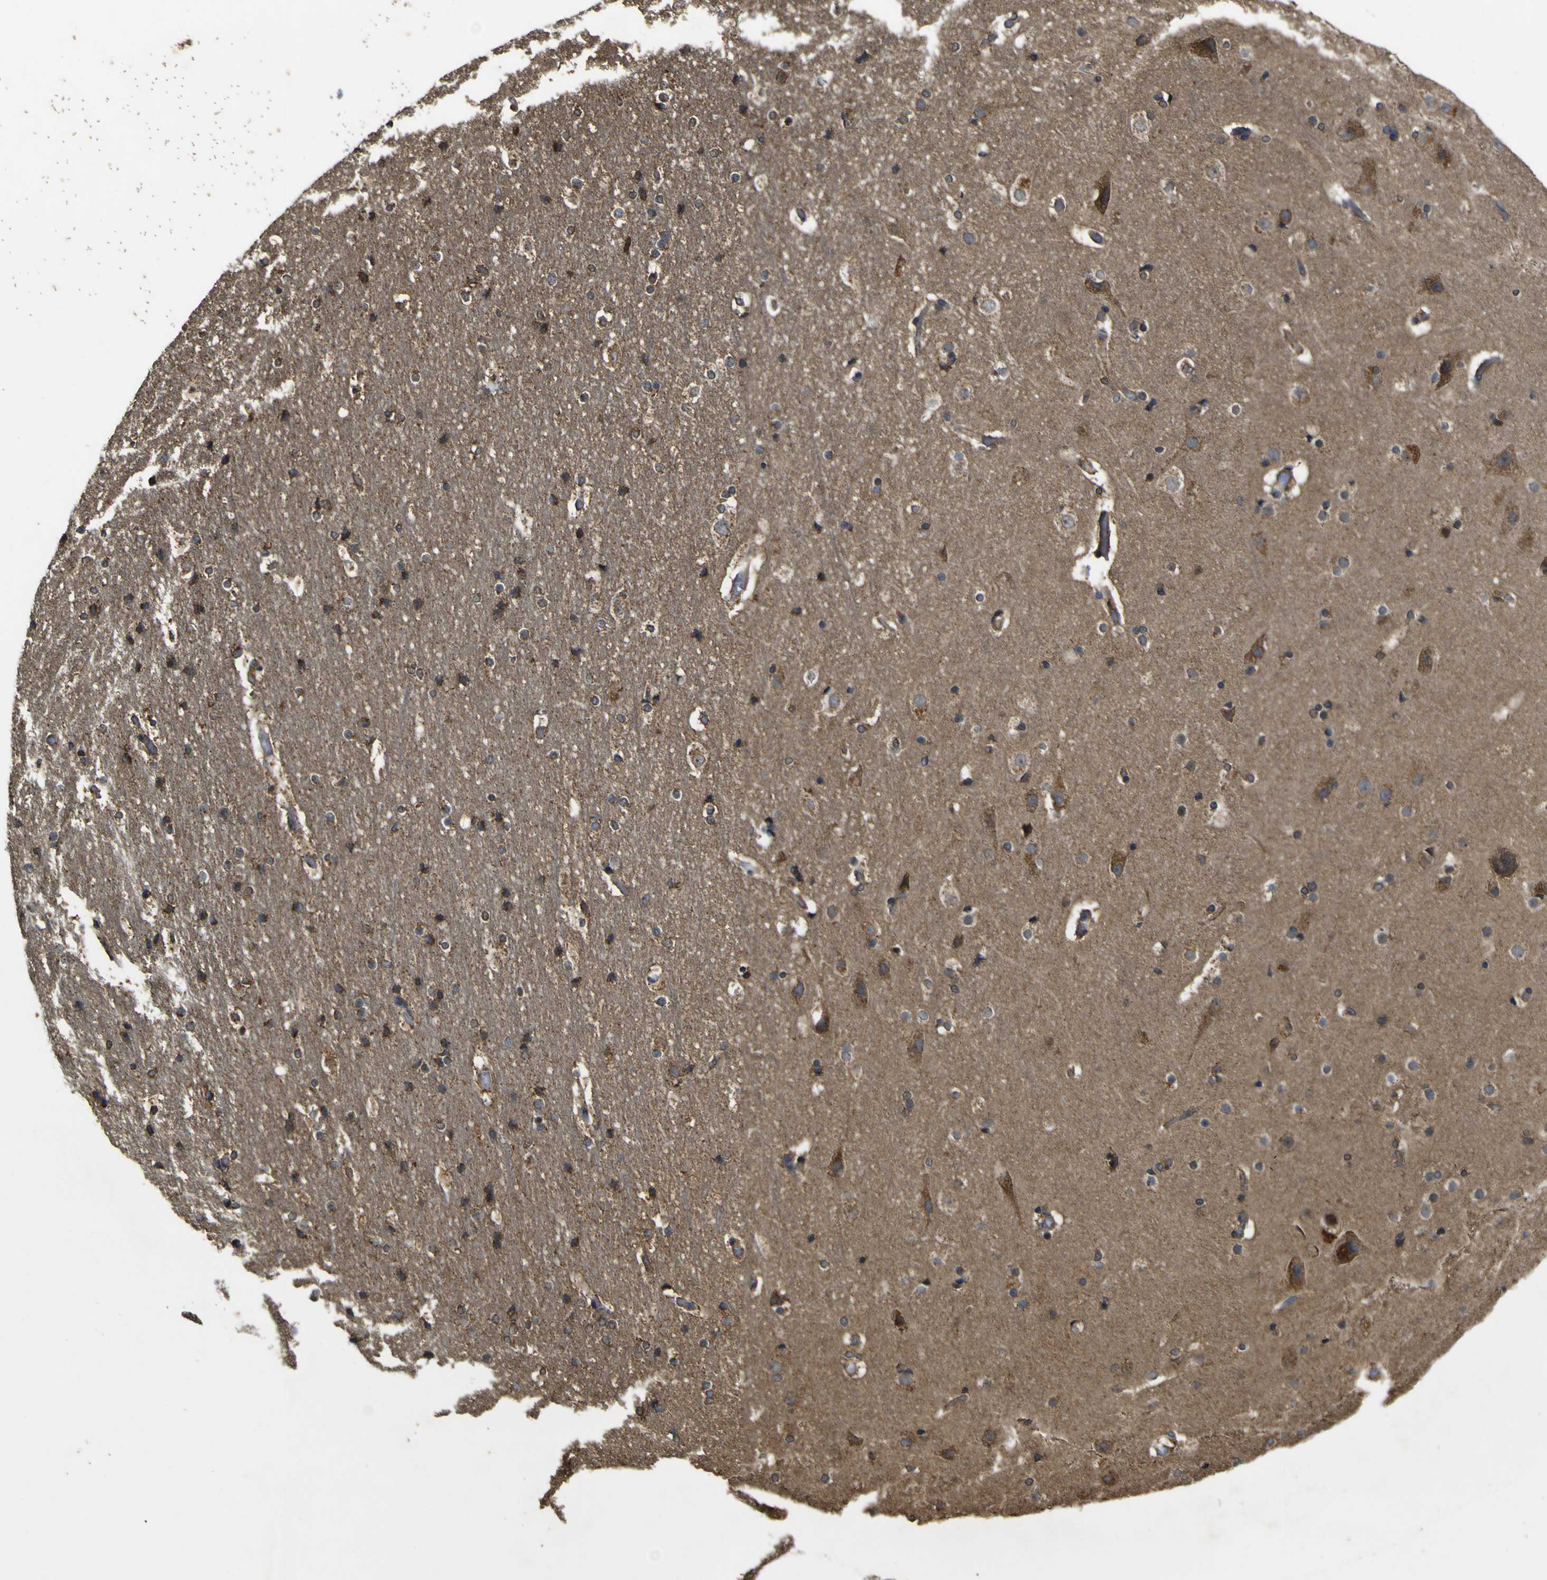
{"staining": {"intensity": "weak", "quantity": "25%-75%", "location": "cytoplasmic/membranous"}, "tissue": "cerebral cortex", "cell_type": "Endothelial cells", "image_type": "normal", "snomed": [{"axis": "morphology", "description": "Normal tissue, NOS"}, {"axis": "topography", "description": "Cerebral cortex"}], "caption": "Normal cerebral cortex shows weak cytoplasmic/membranous expression in approximately 25%-75% of endothelial cells Nuclei are stained in blue..", "gene": "ACSL3", "patient": {"sex": "male", "age": 57}}